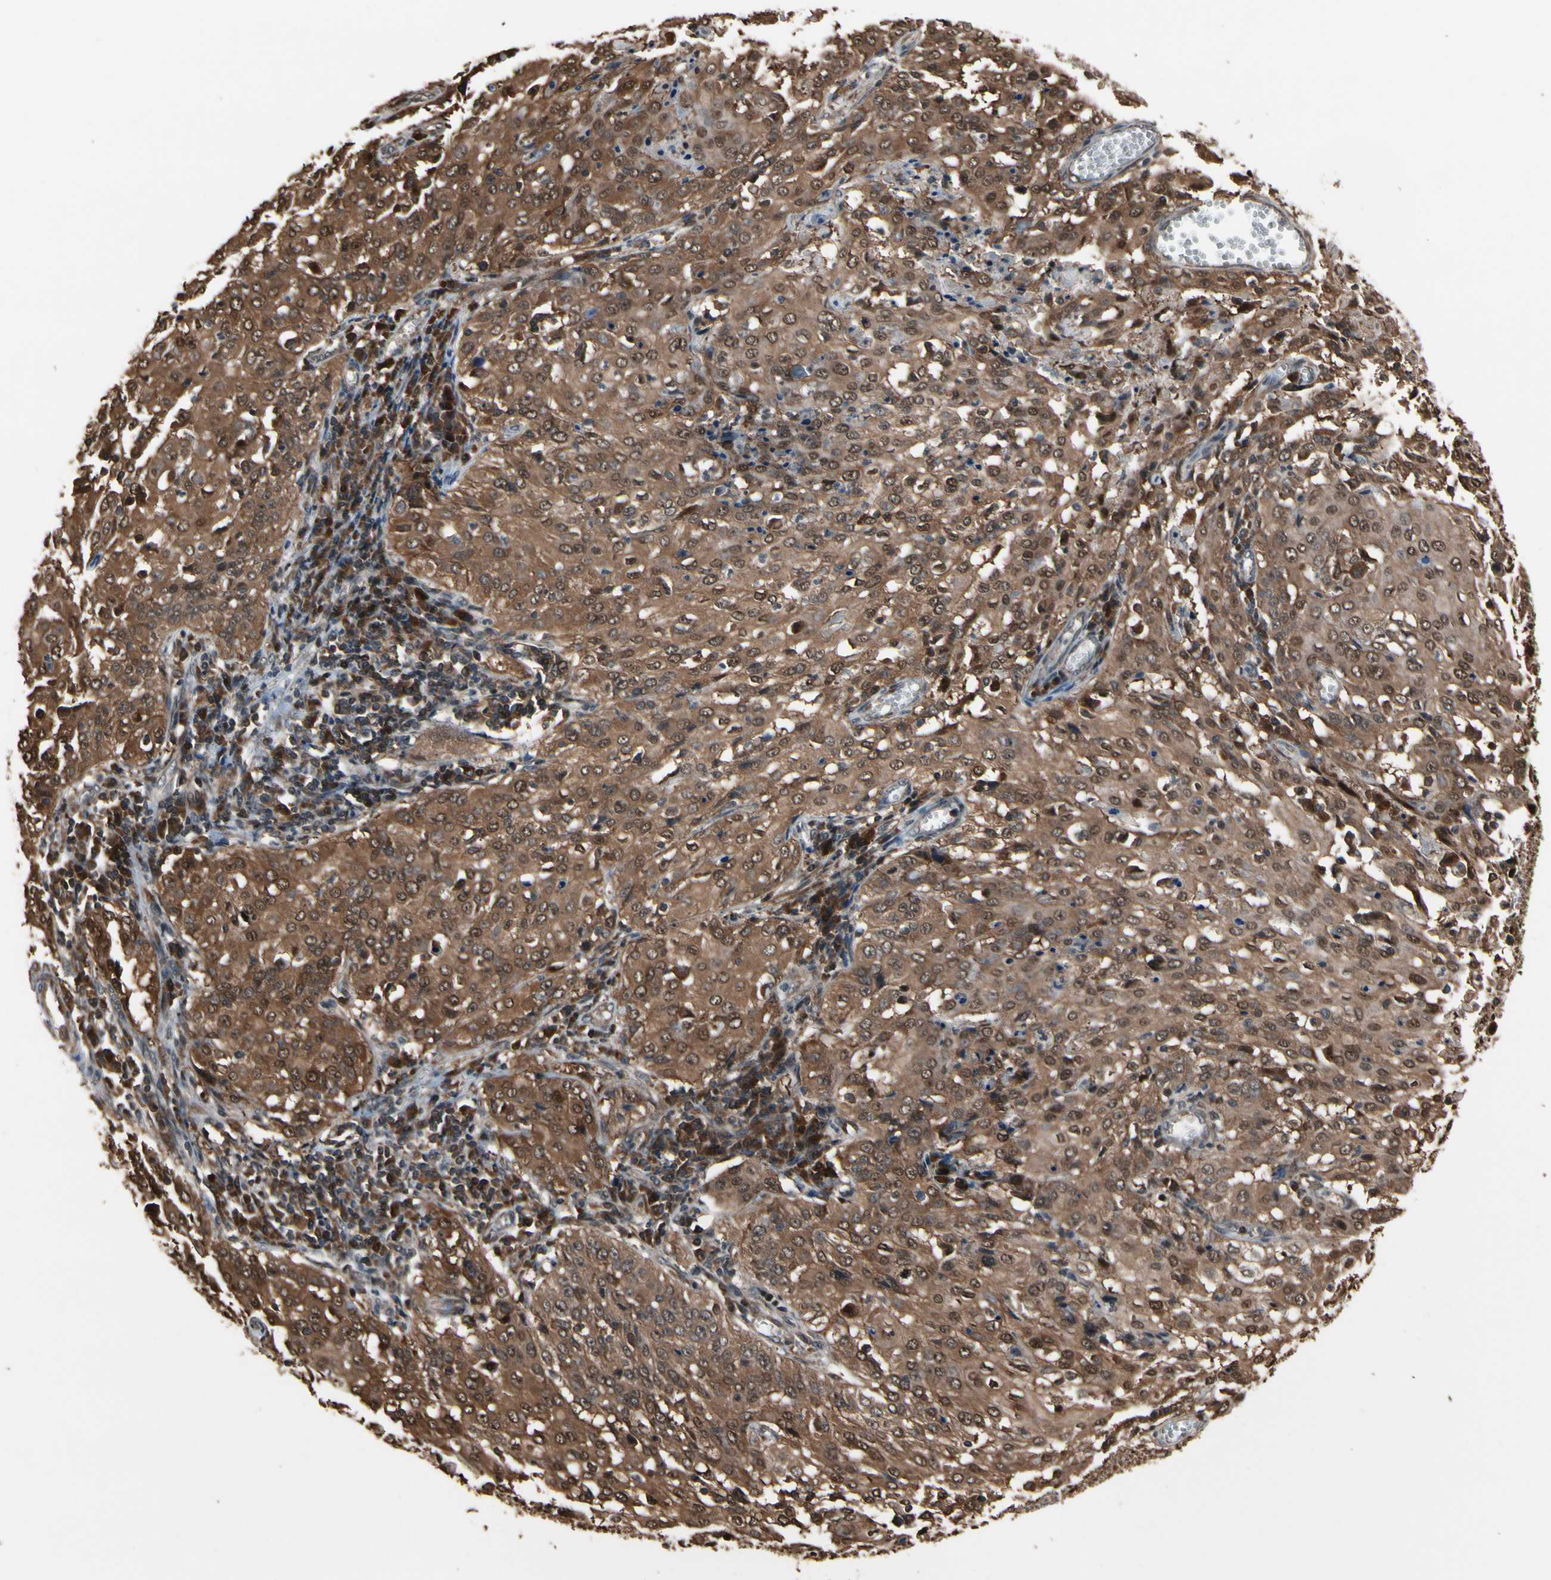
{"staining": {"intensity": "moderate", "quantity": ">75%", "location": "cytoplasmic/membranous,nuclear"}, "tissue": "cervical cancer", "cell_type": "Tumor cells", "image_type": "cancer", "snomed": [{"axis": "morphology", "description": "Squamous cell carcinoma, NOS"}, {"axis": "topography", "description": "Cervix"}], "caption": "Tumor cells demonstrate moderate cytoplasmic/membranous and nuclear positivity in approximately >75% of cells in cervical cancer.", "gene": "CSF1R", "patient": {"sex": "female", "age": 39}}